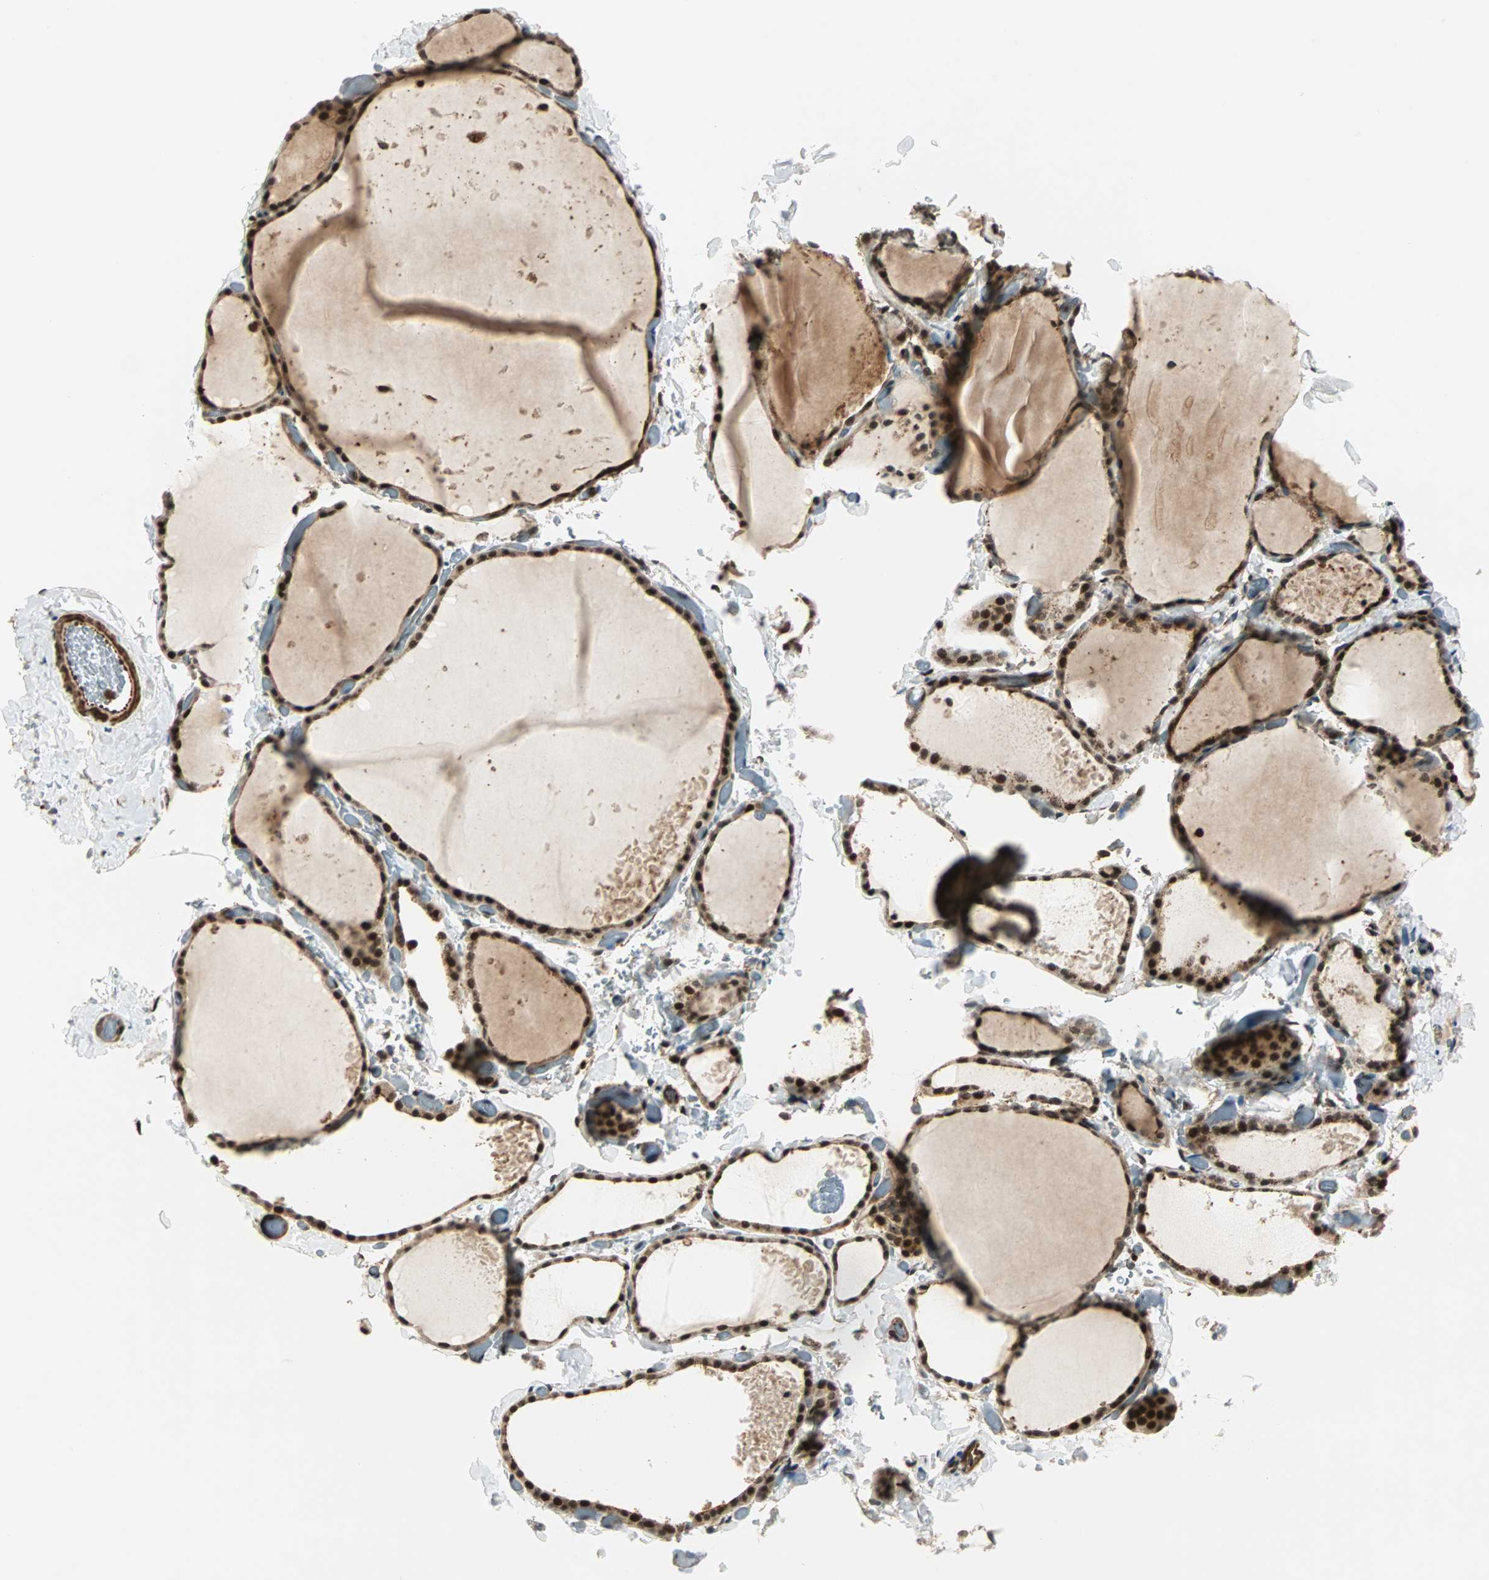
{"staining": {"intensity": "moderate", "quantity": ">75%", "location": "nuclear"}, "tissue": "thyroid gland", "cell_type": "Glandular cells", "image_type": "normal", "snomed": [{"axis": "morphology", "description": "Normal tissue, NOS"}, {"axis": "topography", "description": "Thyroid gland"}], "caption": "Thyroid gland stained with immunohistochemistry (IHC) demonstrates moderate nuclear expression in about >75% of glandular cells.", "gene": "ZBED9", "patient": {"sex": "female", "age": 22}}